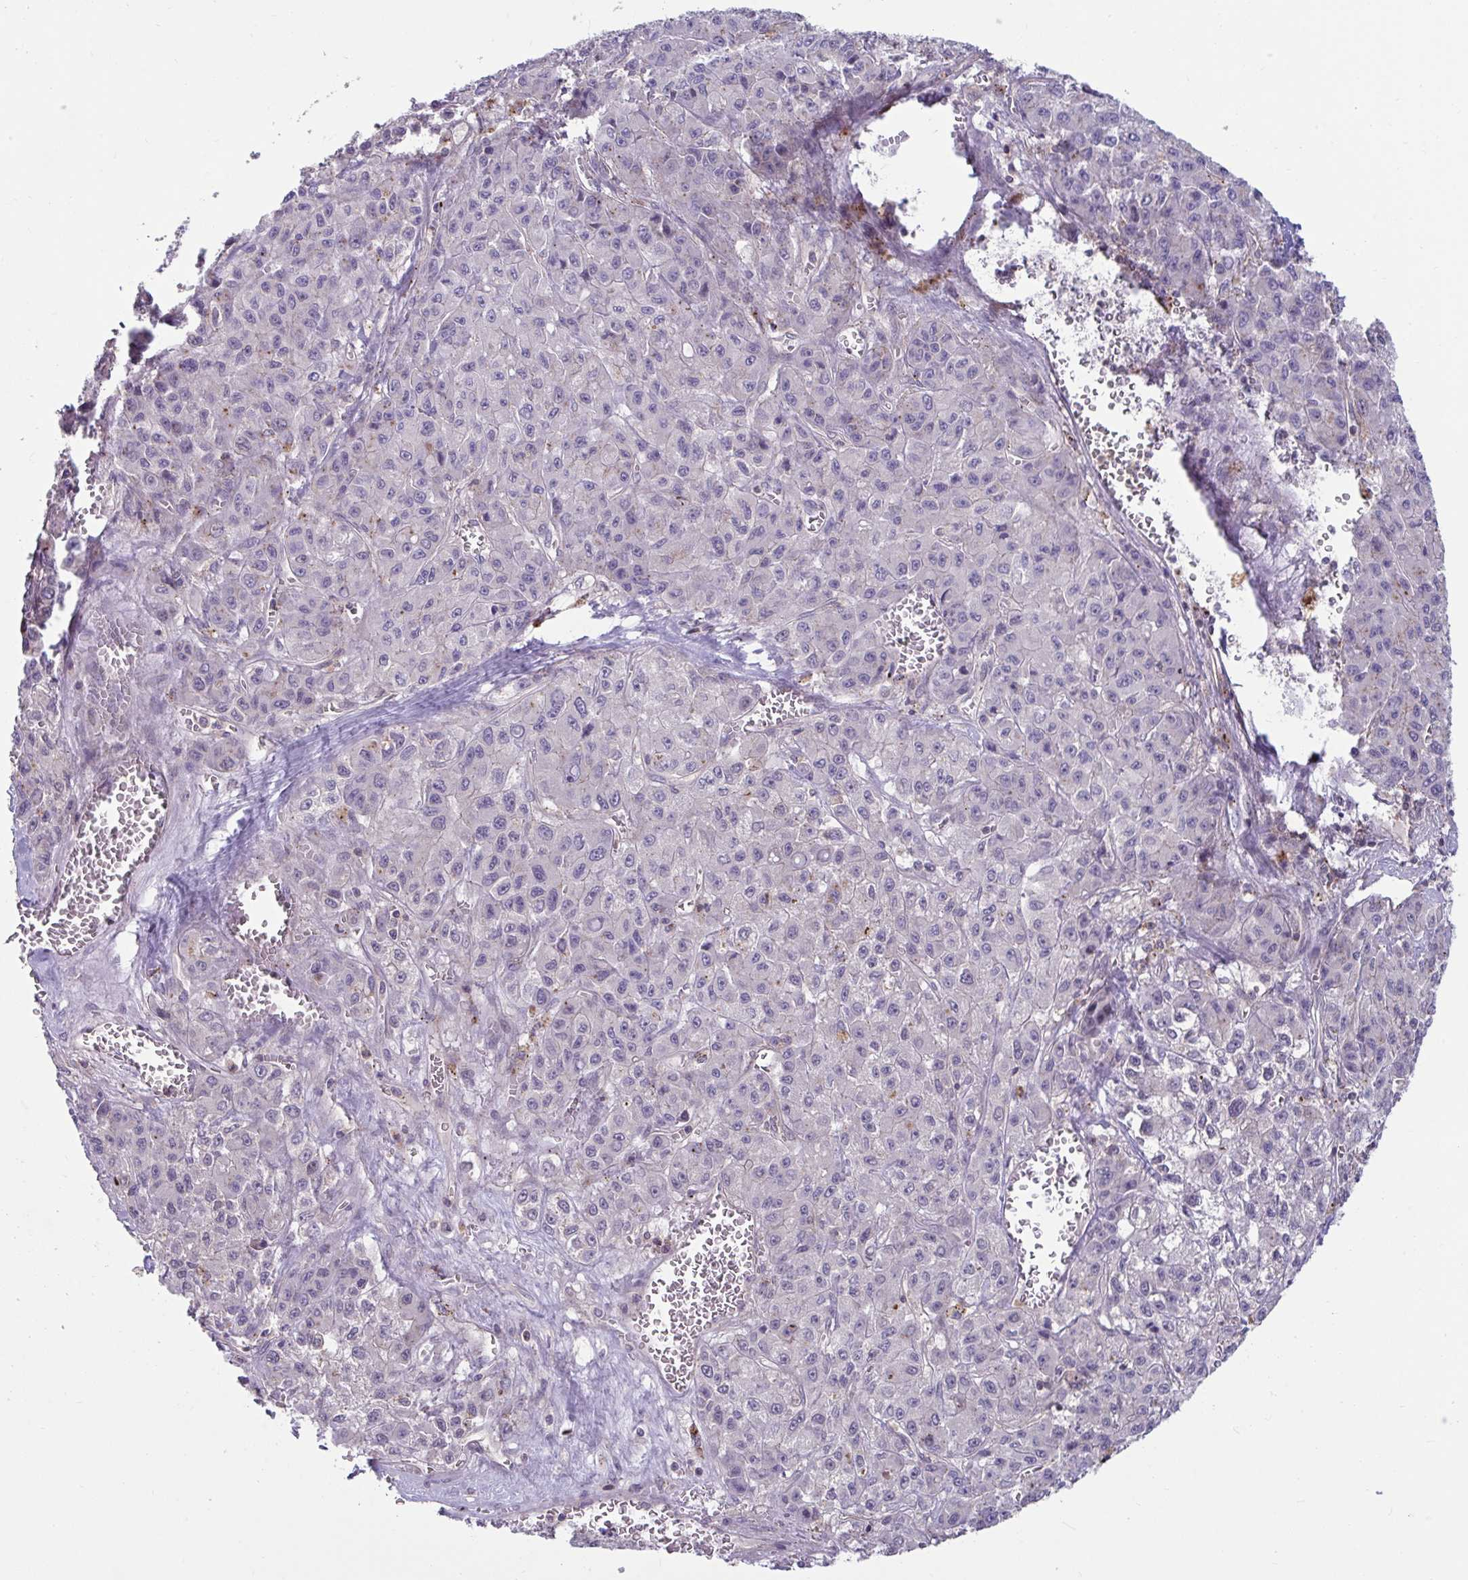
{"staining": {"intensity": "weak", "quantity": "<25%", "location": "cytoplasmic/membranous"}, "tissue": "liver cancer", "cell_type": "Tumor cells", "image_type": "cancer", "snomed": [{"axis": "morphology", "description": "Carcinoma, Hepatocellular, NOS"}, {"axis": "topography", "description": "Liver"}], "caption": "Human liver cancer (hepatocellular carcinoma) stained for a protein using IHC demonstrates no expression in tumor cells.", "gene": "IST1", "patient": {"sex": "male", "age": 70}}